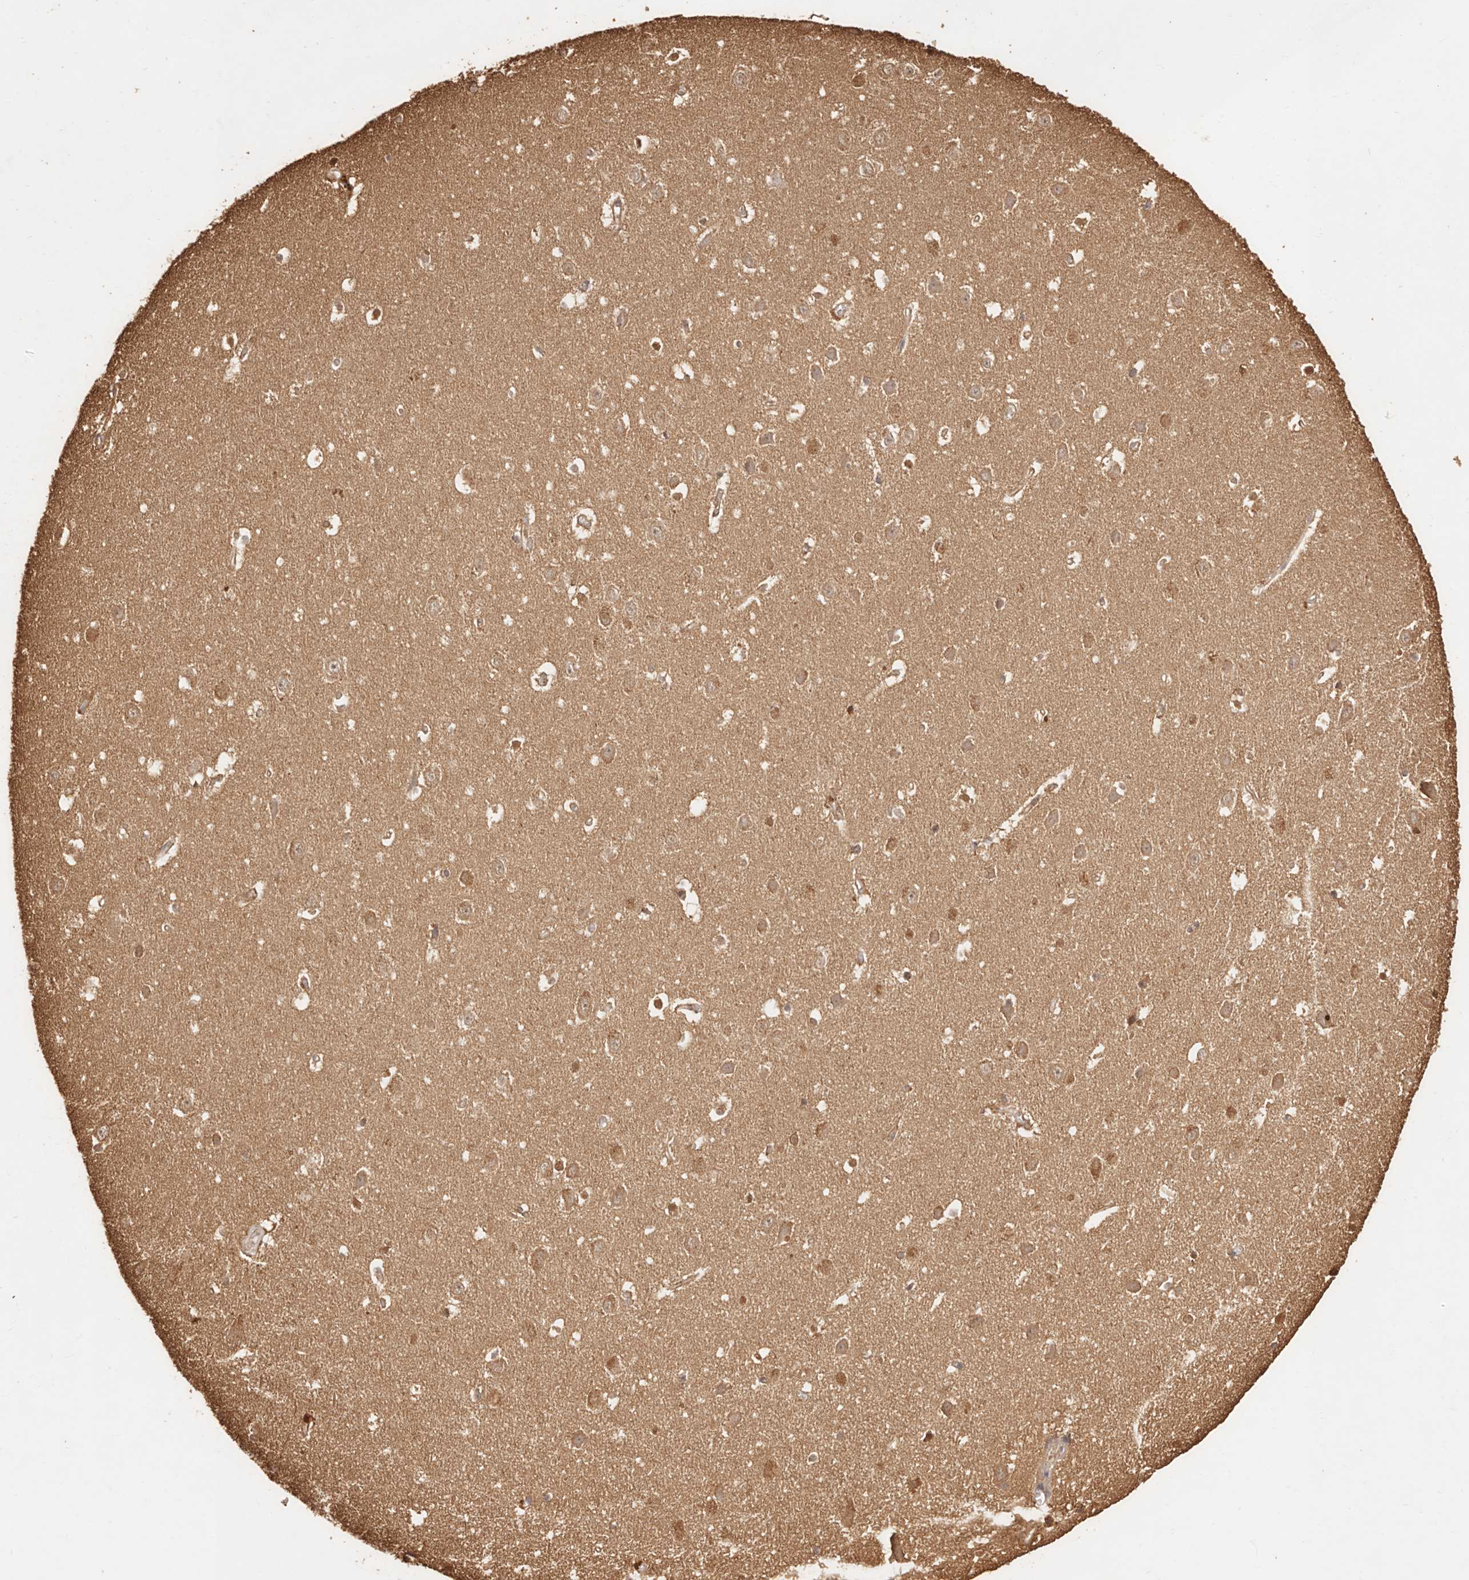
{"staining": {"intensity": "moderate", "quantity": "25%-75%", "location": "cytoplasmic/membranous"}, "tissue": "hippocampus", "cell_type": "Glial cells", "image_type": "normal", "snomed": [{"axis": "morphology", "description": "Normal tissue, NOS"}, {"axis": "topography", "description": "Hippocampus"}], "caption": "High-power microscopy captured an IHC histopathology image of normal hippocampus, revealing moderate cytoplasmic/membranous expression in approximately 25%-75% of glial cells.", "gene": "CCL14", "patient": {"sex": "female", "age": 64}}